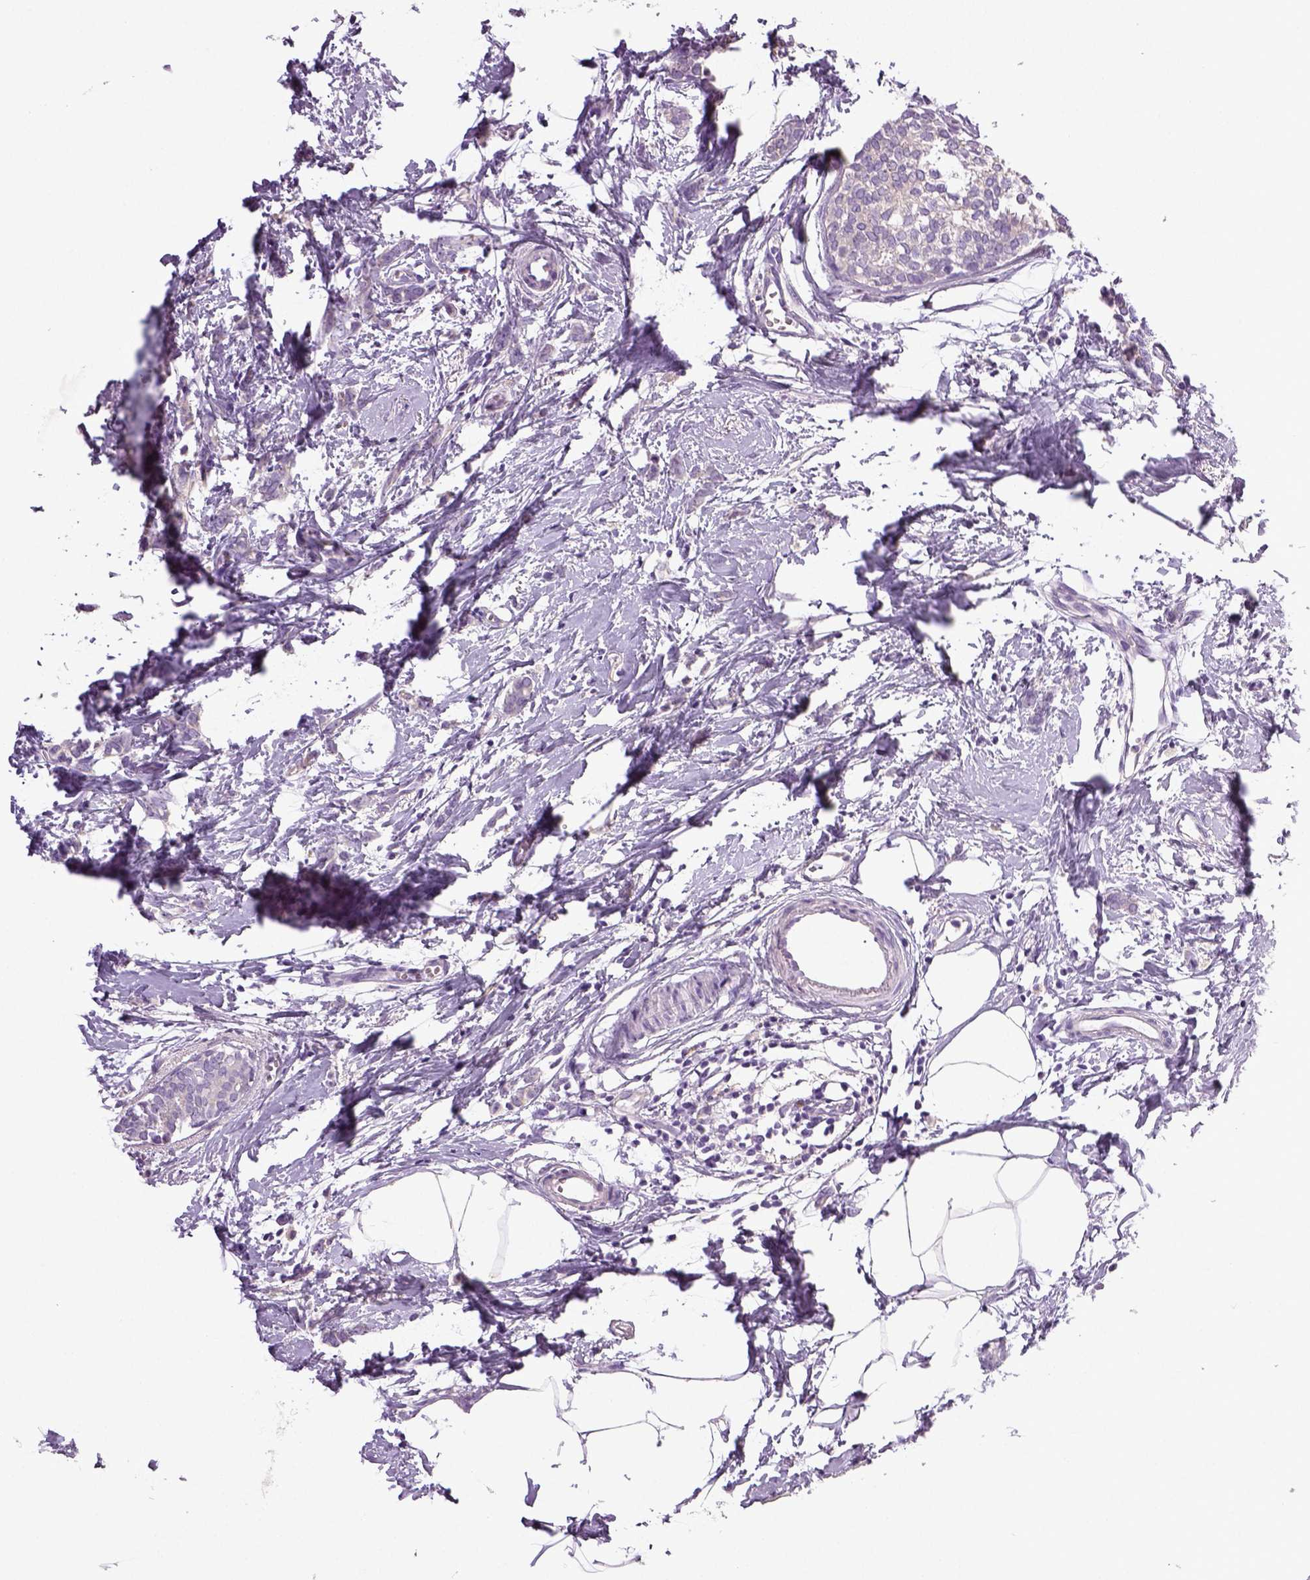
{"staining": {"intensity": "negative", "quantity": "none", "location": "none"}, "tissue": "breast cancer", "cell_type": "Tumor cells", "image_type": "cancer", "snomed": [{"axis": "morphology", "description": "Duct carcinoma"}, {"axis": "topography", "description": "Breast"}], "caption": "Immunohistochemistry of breast cancer (invasive ductal carcinoma) demonstrates no expression in tumor cells.", "gene": "NECAB2", "patient": {"sex": "female", "age": 40}}